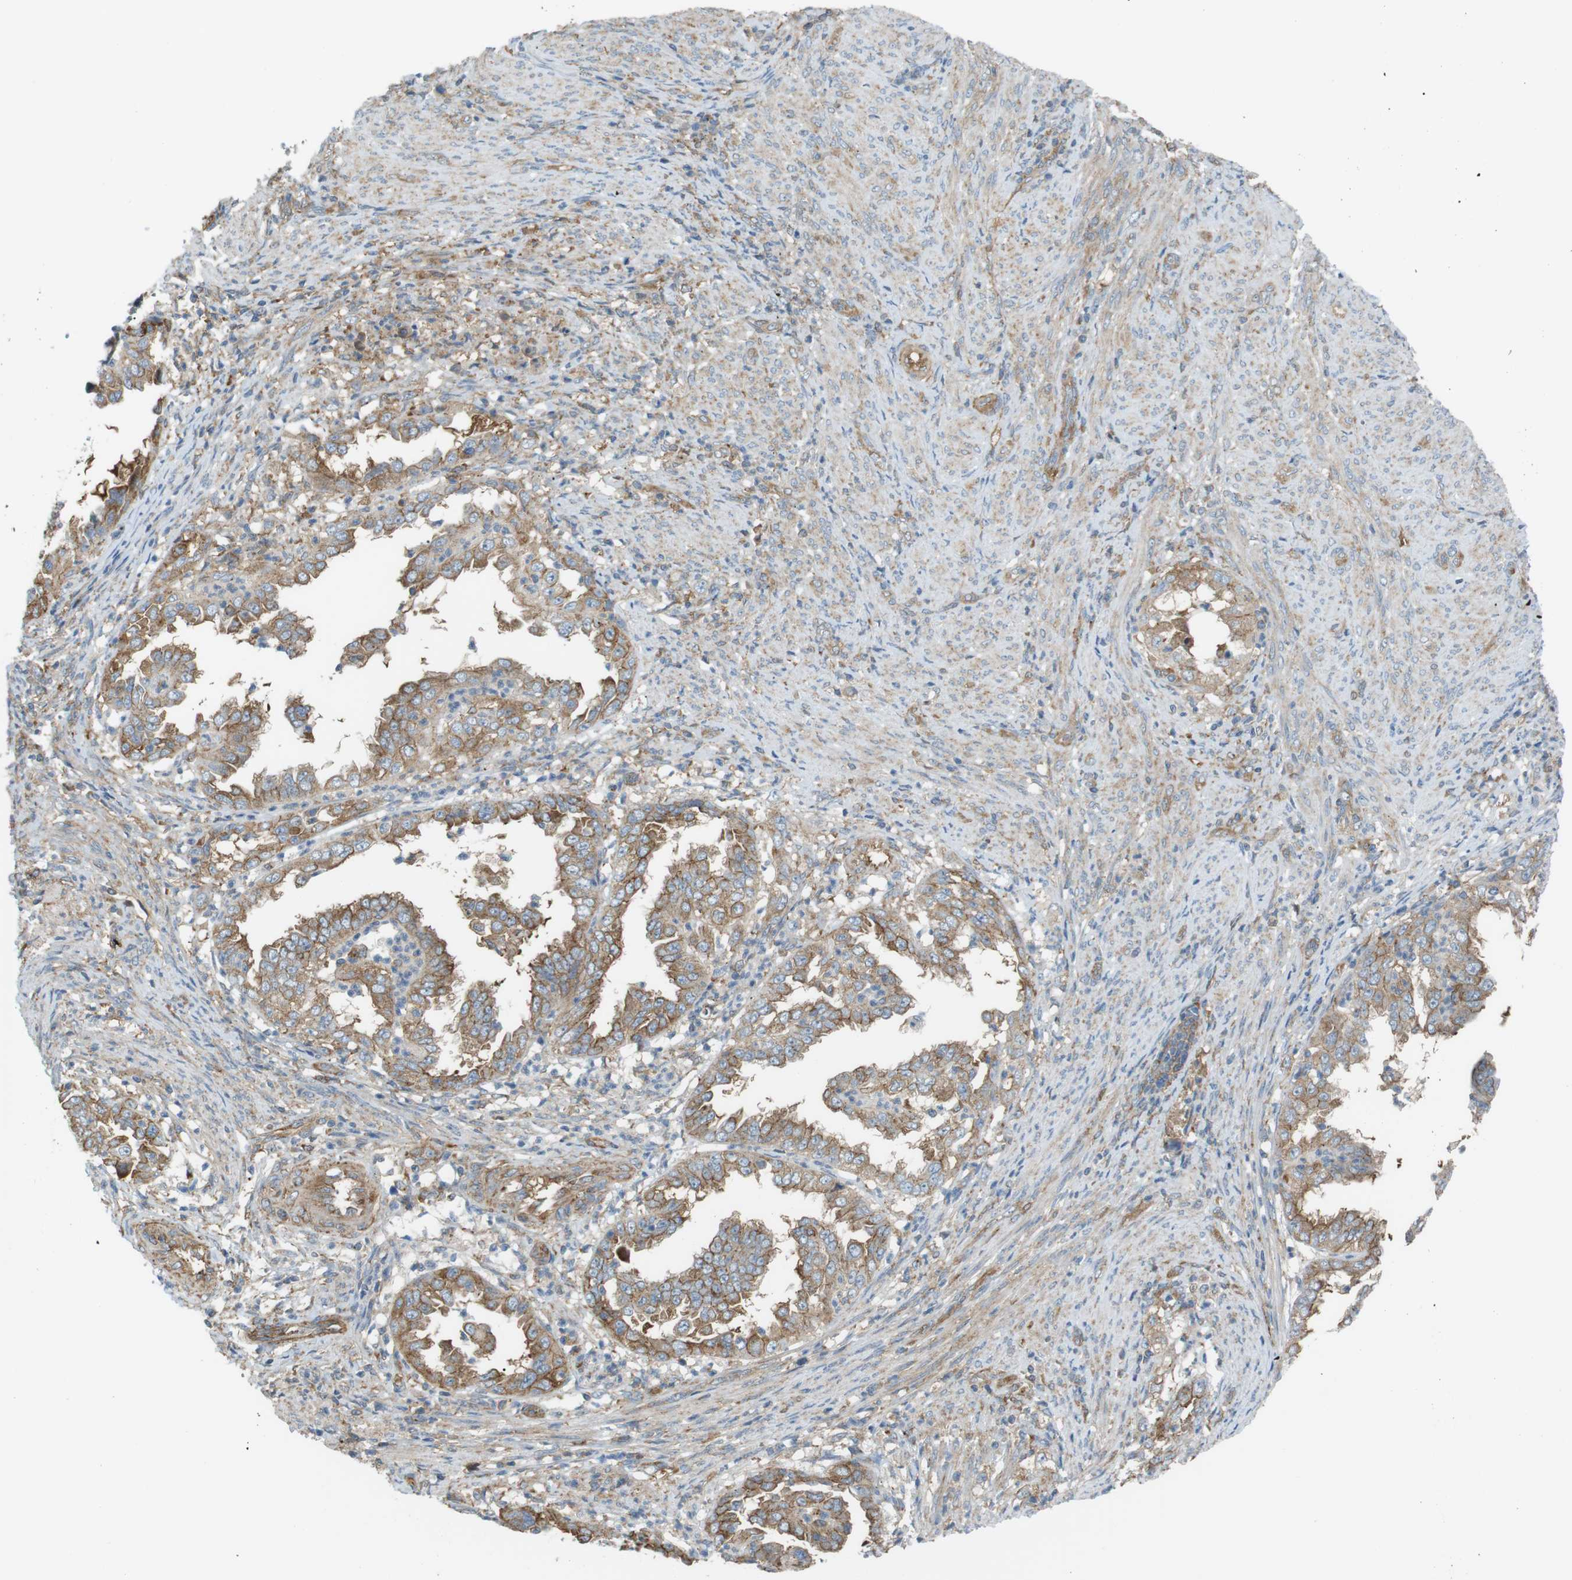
{"staining": {"intensity": "moderate", "quantity": ">75%", "location": "cytoplasmic/membranous"}, "tissue": "endometrial cancer", "cell_type": "Tumor cells", "image_type": "cancer", "snomed": [{"axis": "morphology", "description": "Adenocarcinoma, NOS"}, {"axis": "topography", "description": "Endometrium"}], "caption": "Human endometrial cancer stained for a protein (brown) displays moderate cytoplasmic/membranous positive positivity in about >75% of tumor cells.", "gene": "PEPD", "patient": {"sex": "female", "age": 85}}